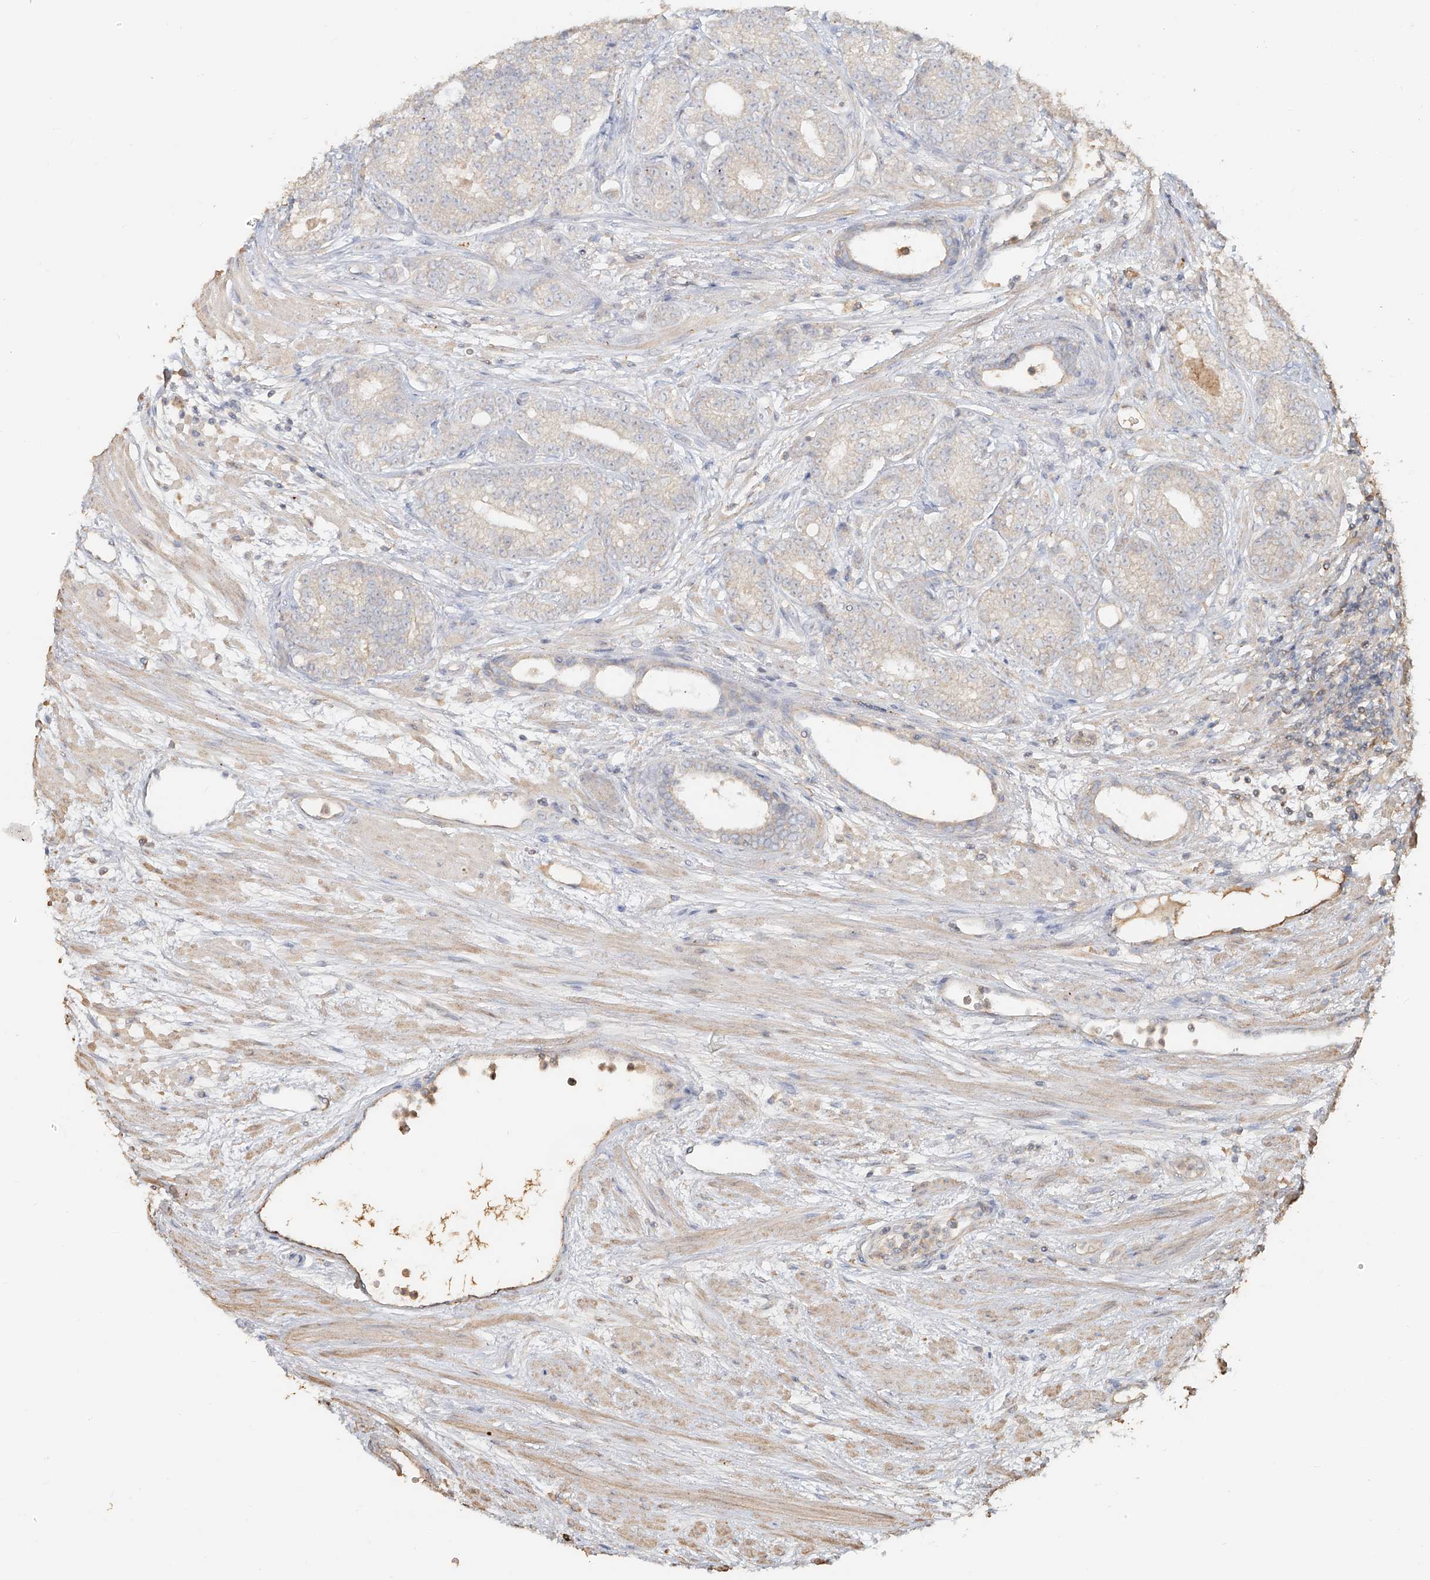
{"staining": {"intensity": "negative", "quantity": "none", "location": "none"}, "tissue": "prostate cancer", "cell_type": "Tumor cells", "image_type": "cancer", "snomed": [{"axis": "morphology", "description": "Adenocarcinoma, High grade"}, {"axis": "topography", "description": "Prostate"}], "caption": "The histopathology image displays no significant staining in tumor cells of prostate cancer. (Stains: DAB (3,3'-diaminobenzidine) immunohistochemistry (IHC) with hematoxylin counter stain, Microscopy: brightfield microscopy at high magnification).", "gene": "NPHS1", "patient": {"sex": "male", "age": 61}}